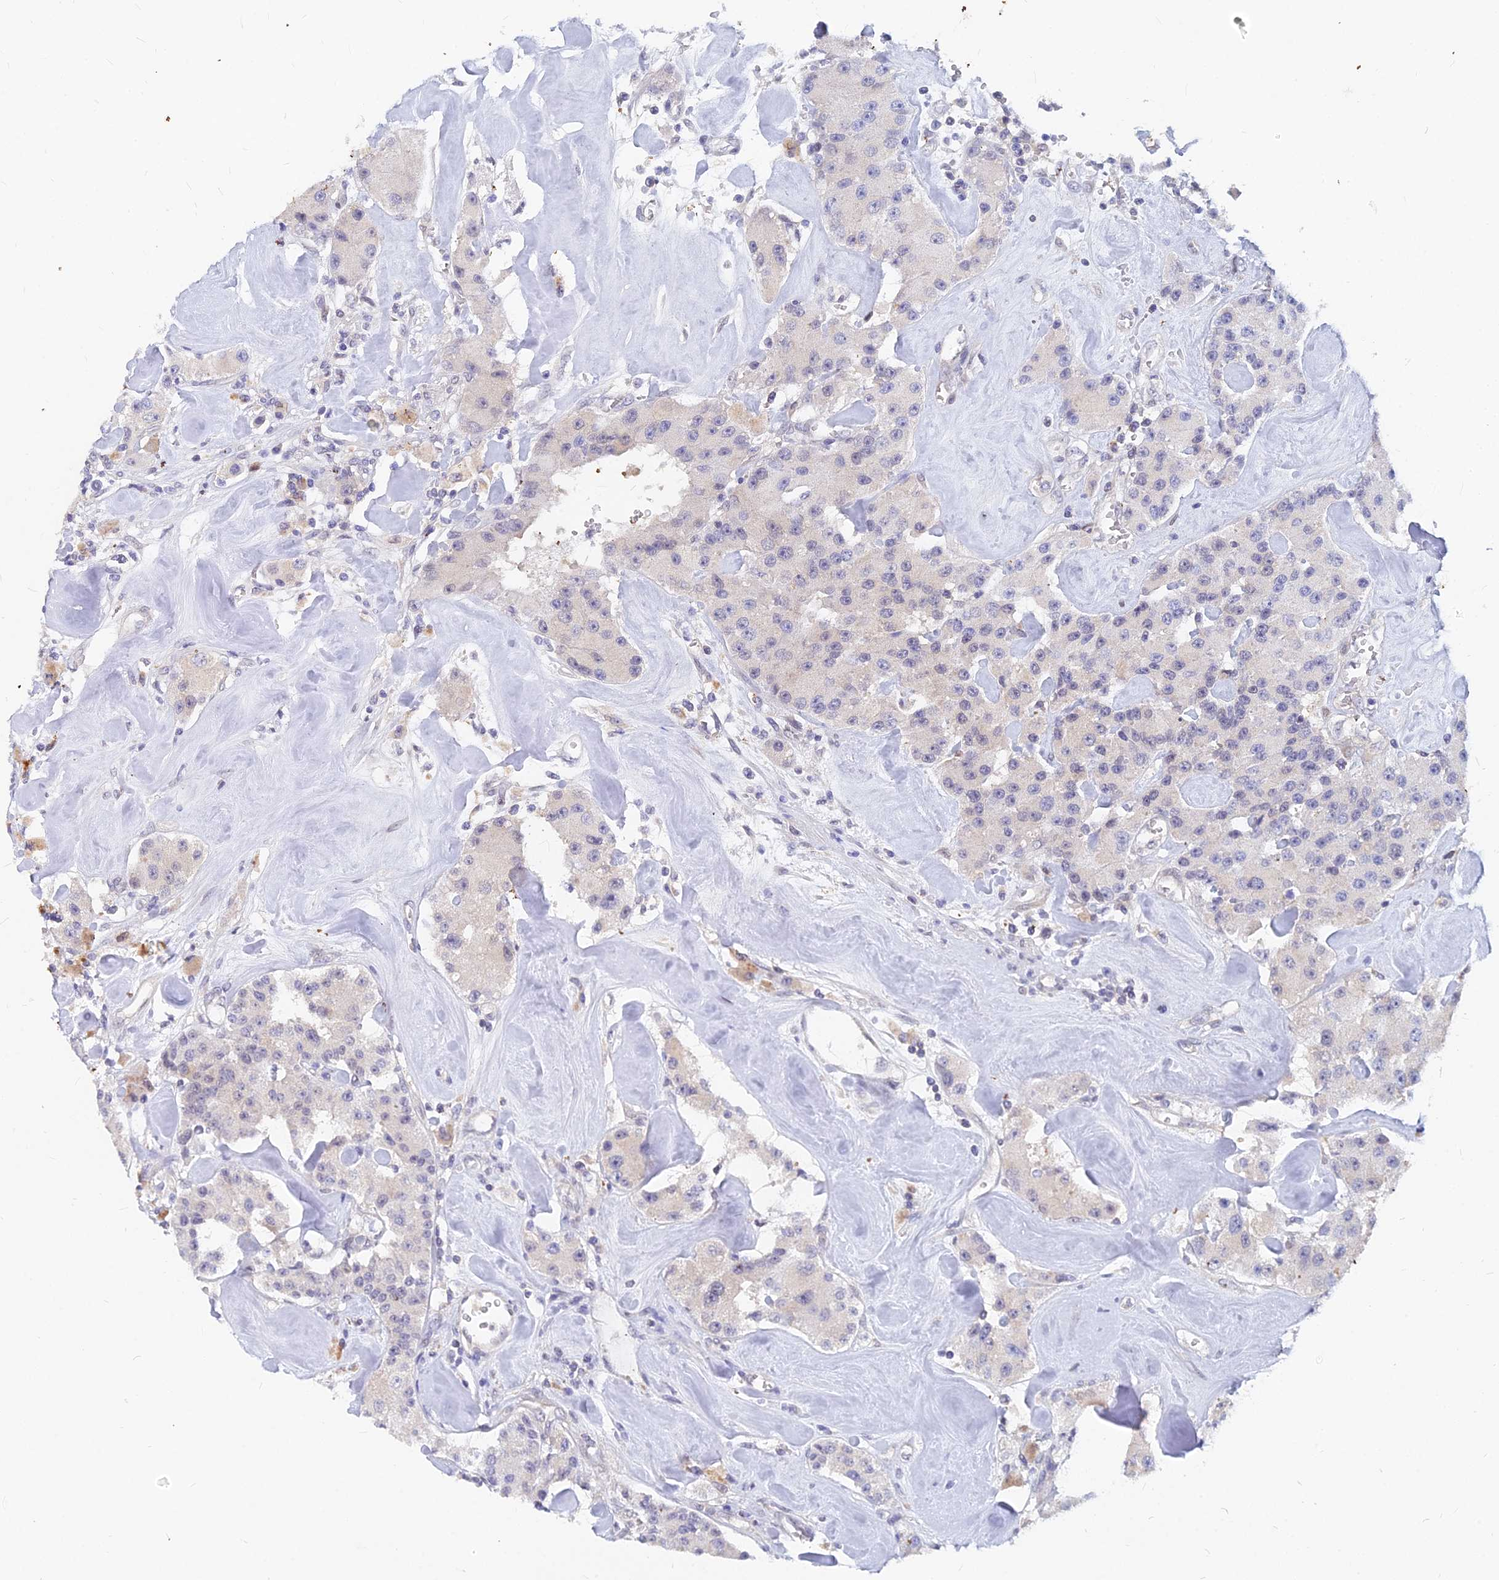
{"staining": {"intensity": "negative", "quantity": "none", "location": "none"}, "tissue": "carcinoid", "cell_type": "Tumor cells", "image_type": "cancer", "snomed": [{"axis": "morphology", "description": "Carcinoid, malignant, NOS"}, {"axis": "topography", "description": "Pancreas"}], "caption": "This is an IHC histopathology image of malignant carcinoid. There is no staining in tumor cells.", "gene": "B3GALT4", "patient": {"sex": "male", "age": 41}}